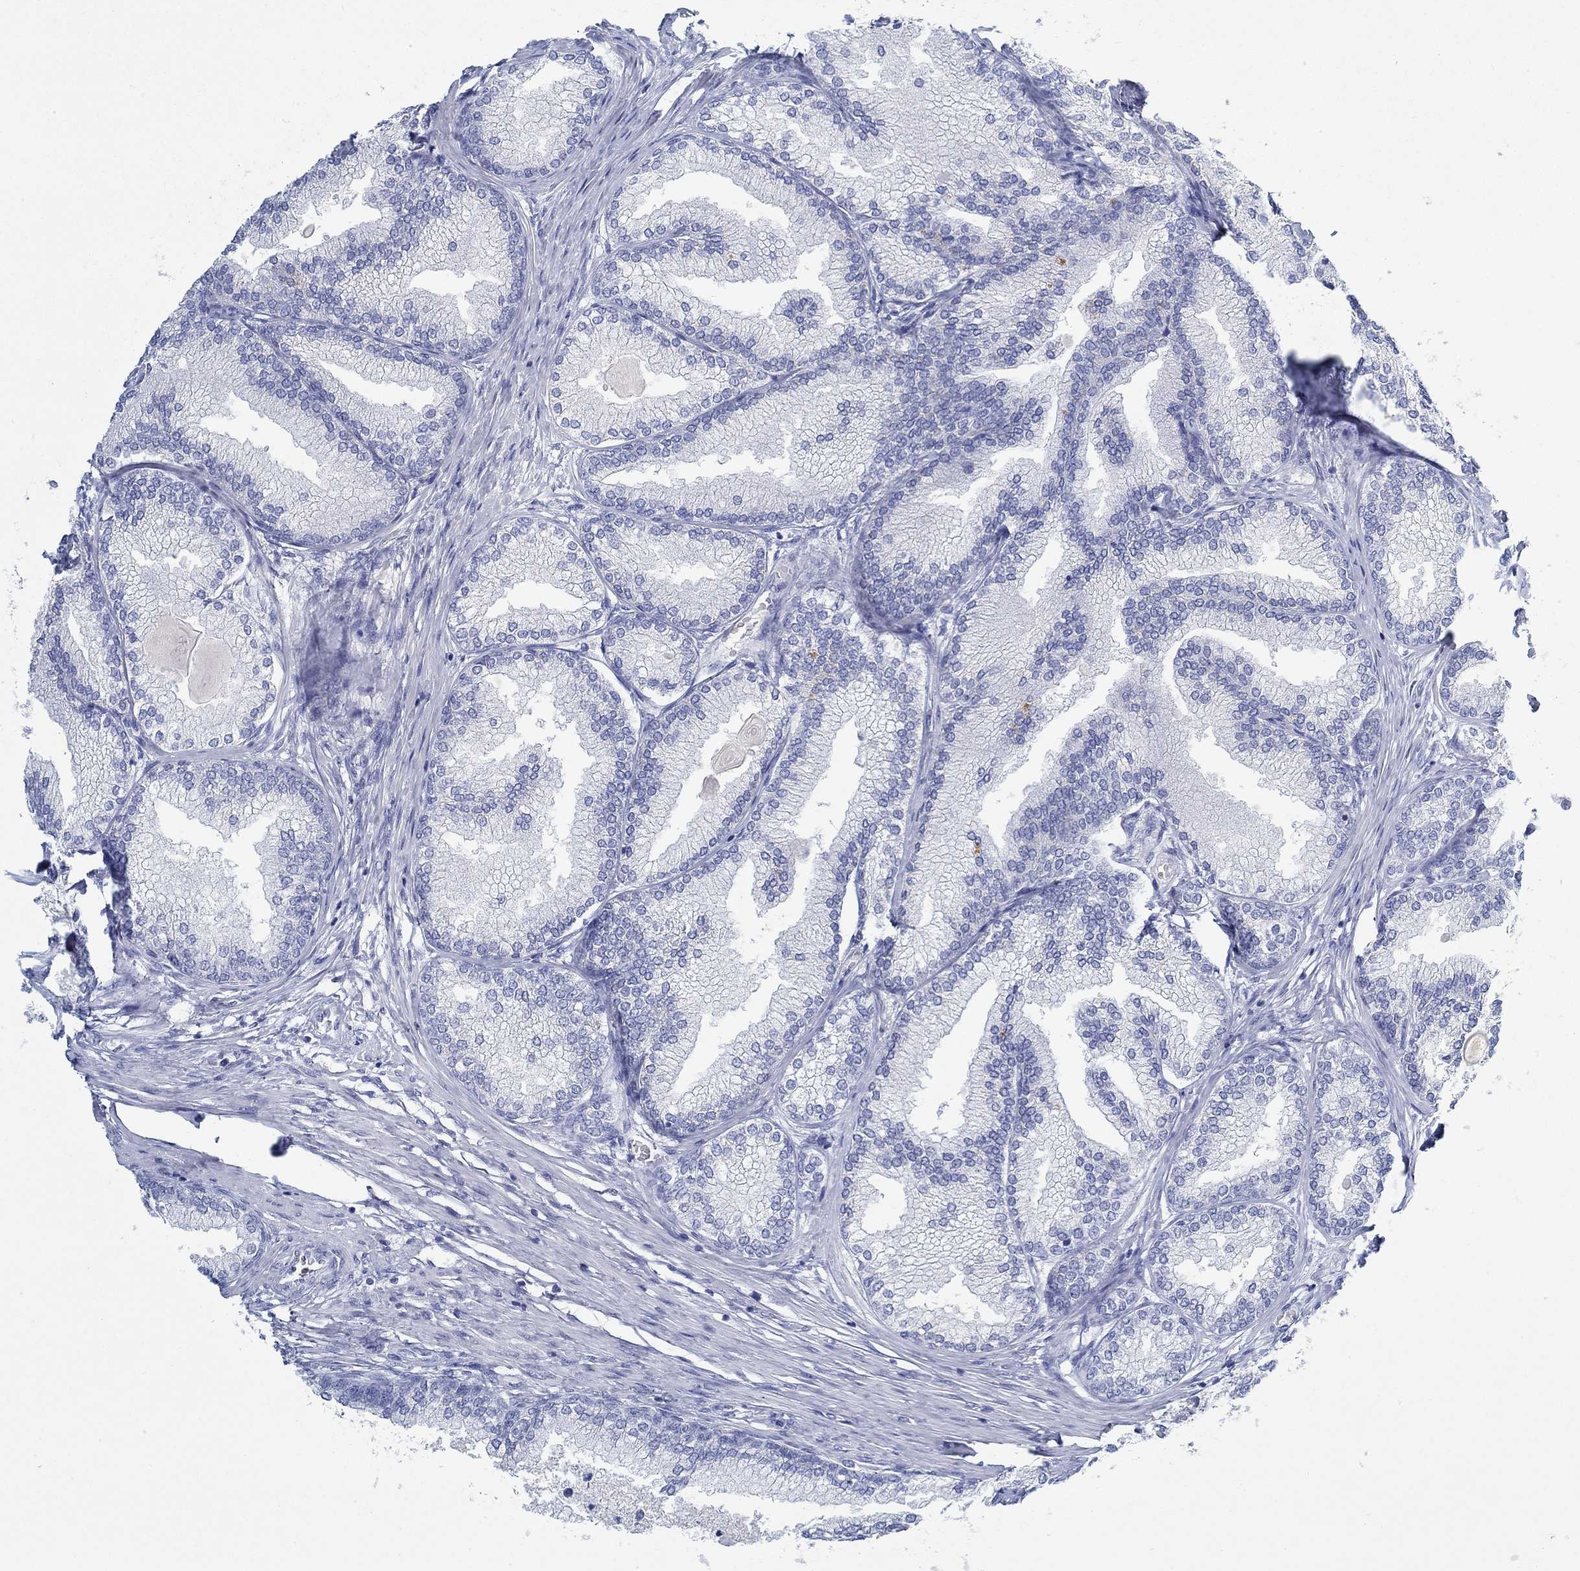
{"staining": {"intensity": "negative", "quantity": "none", "location": "none"}, "tissue": "prostate", "cell_type": "Glandular cells", "image_type": "normal", "snomed": [{"axis": "morphology", "description": "Normal tissue, NOS"}, {"axis": "topography", "description": "Prostate"}], "caption": "Glandular cells show no significant staining in benign prostate.", "gene": "PAX9", "patient": {"sex": "male", "age": 72}}